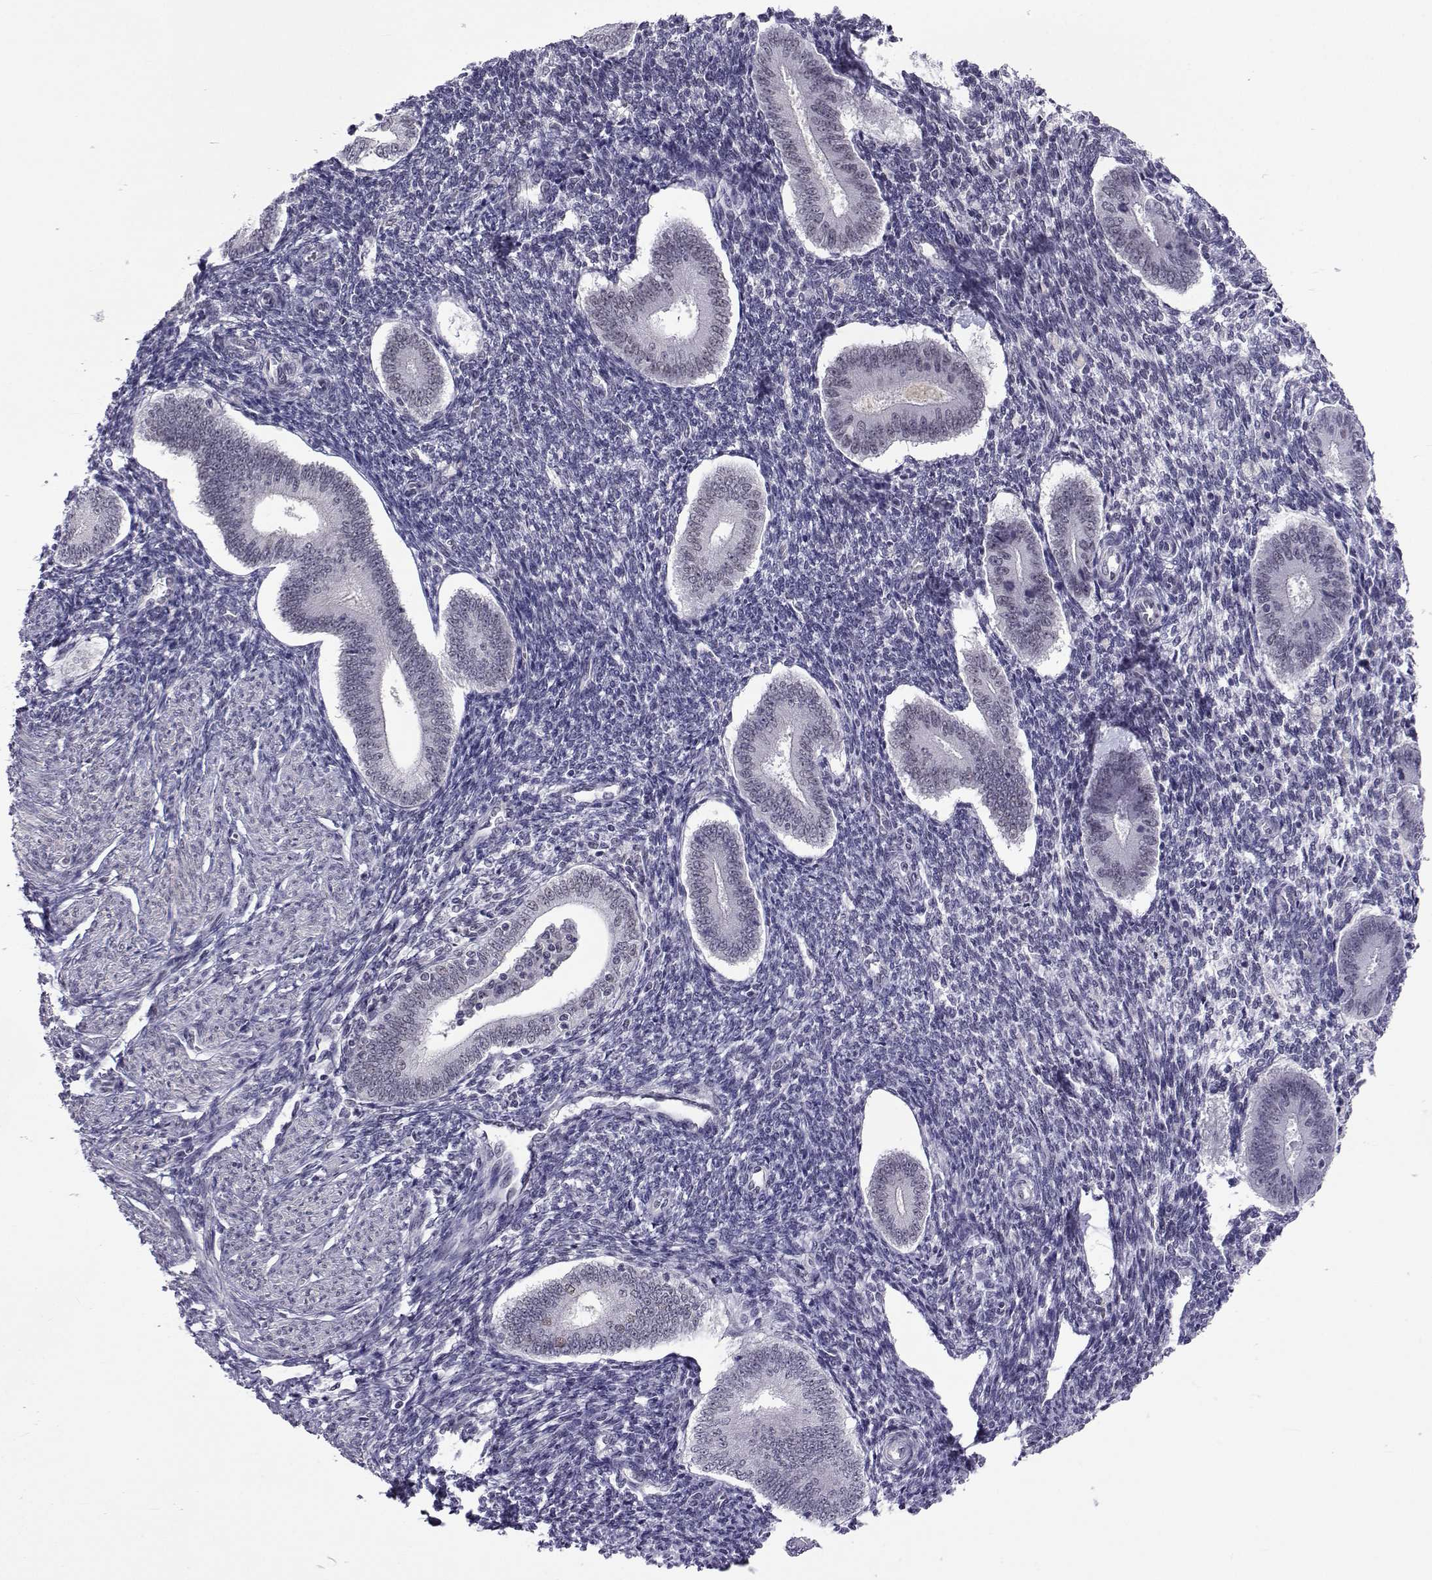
{"staining": {"intensity": "negative", "quantity": "none", "location": "none"}, "tissue": "endometrium", "cell_type": "Cells in endometrial stroma", "image_type": "normal", "snomed": [{"axis": "morphology", "description": "Normal tissue, NOS"}, {"axis": "topography", "description": "Endometrium"}], "caption": "This is an immunohistochemistry image of benign human endometrium. There is no expression in cells in endometrial stroma.", "gene": "MED26", "patient": {"sex": "female", "age": 40}}